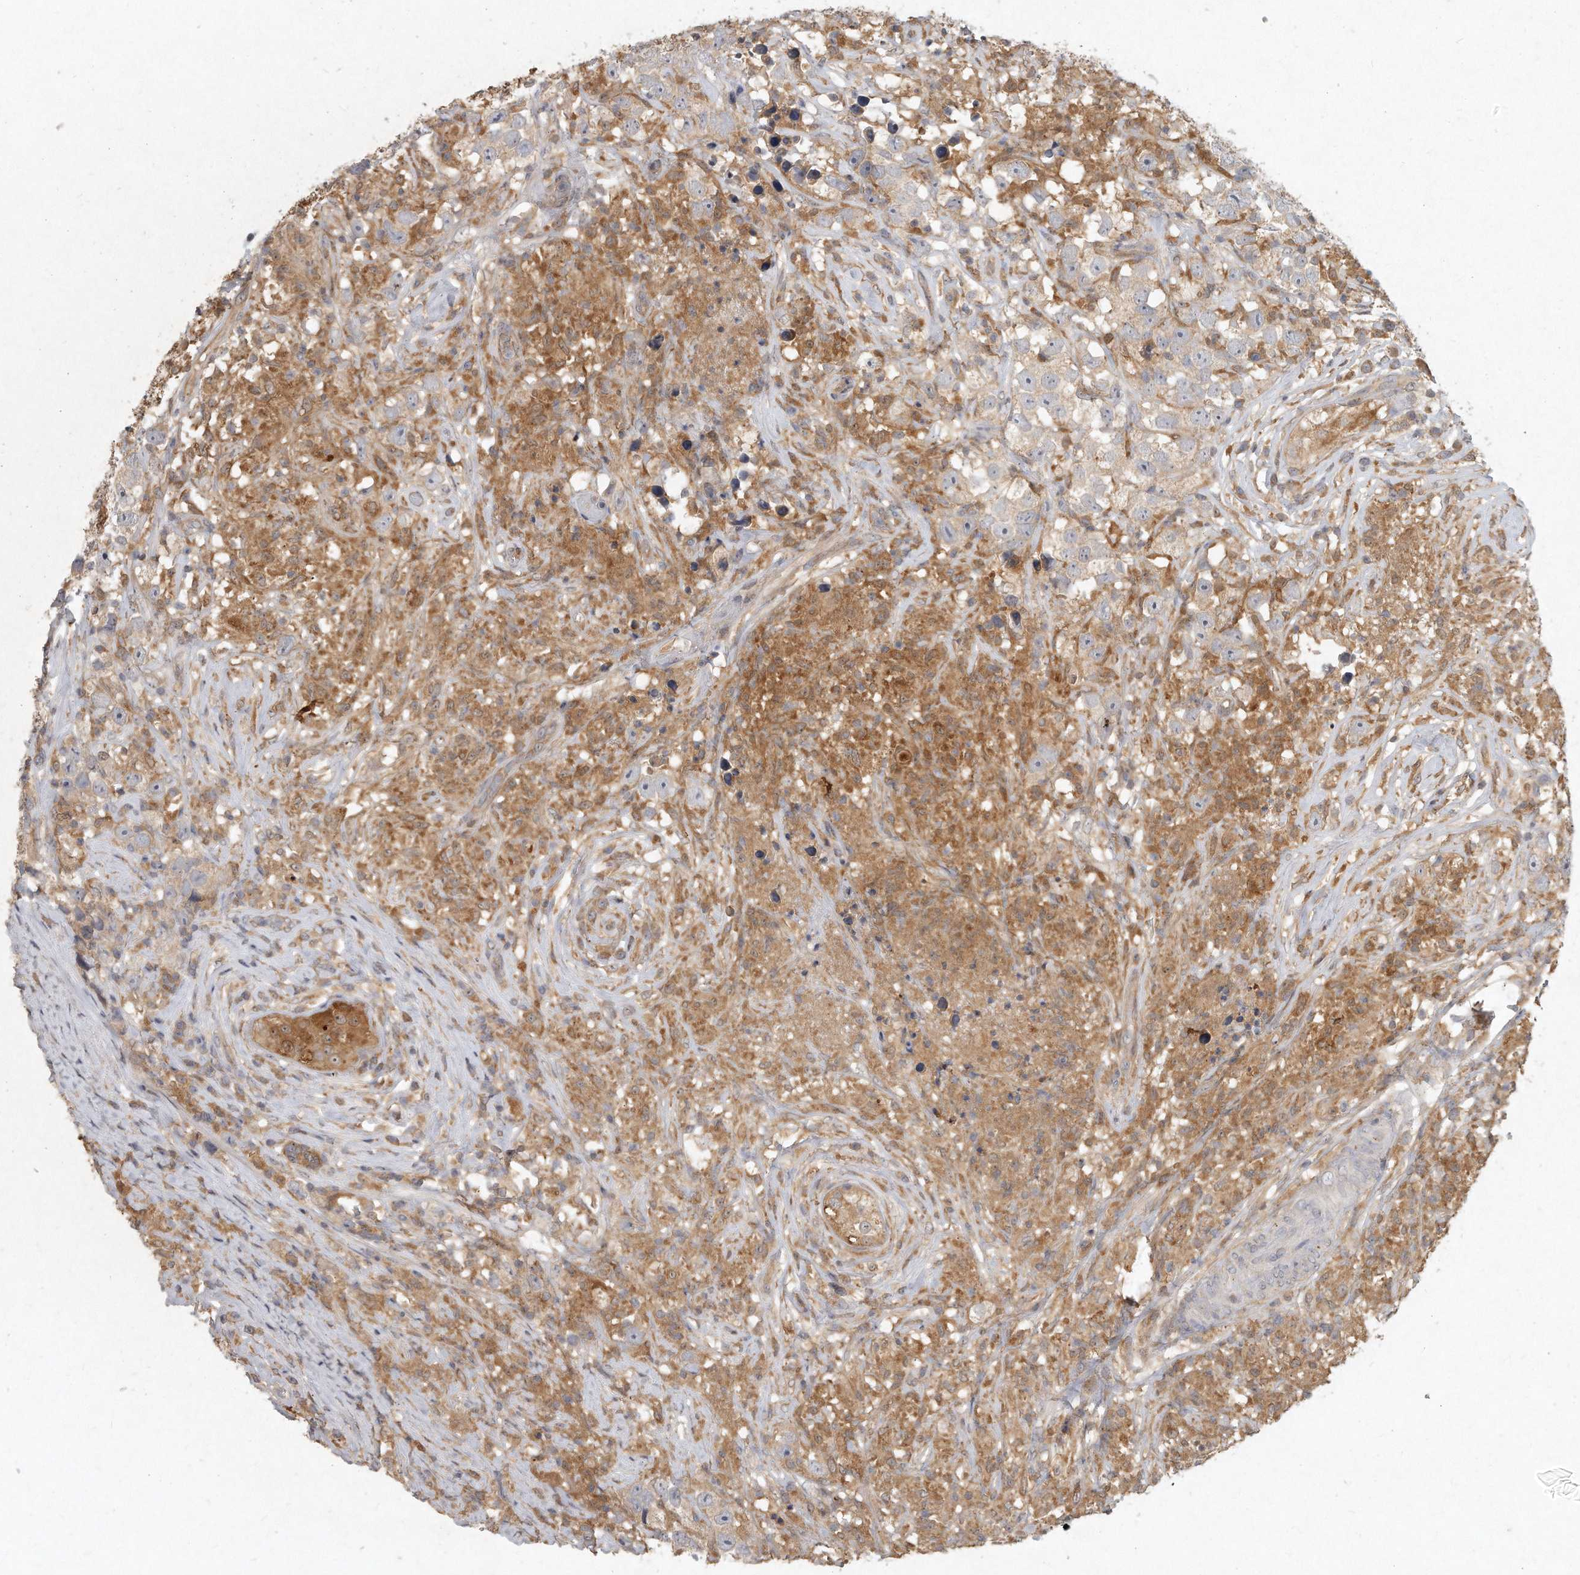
{"staining": {"intensity": "weak", "quantity": "<25%", "location": "cytoplasmic/membranous"}, "tissue": "testis cancer", "cell_type": "Tumor cells", "image_type": "cancer", "snomed": [{"axis": "morphology", "description": "Seminoma, NOS"}, {"axis": "topography", "description": "Testis"}], "caption": "Testis seminoma was stained to show a protein in brown. There is no significant positivity in tumor cells.", "gene": "LGALS8", "patient": {"sex": "male", "age": 49}}